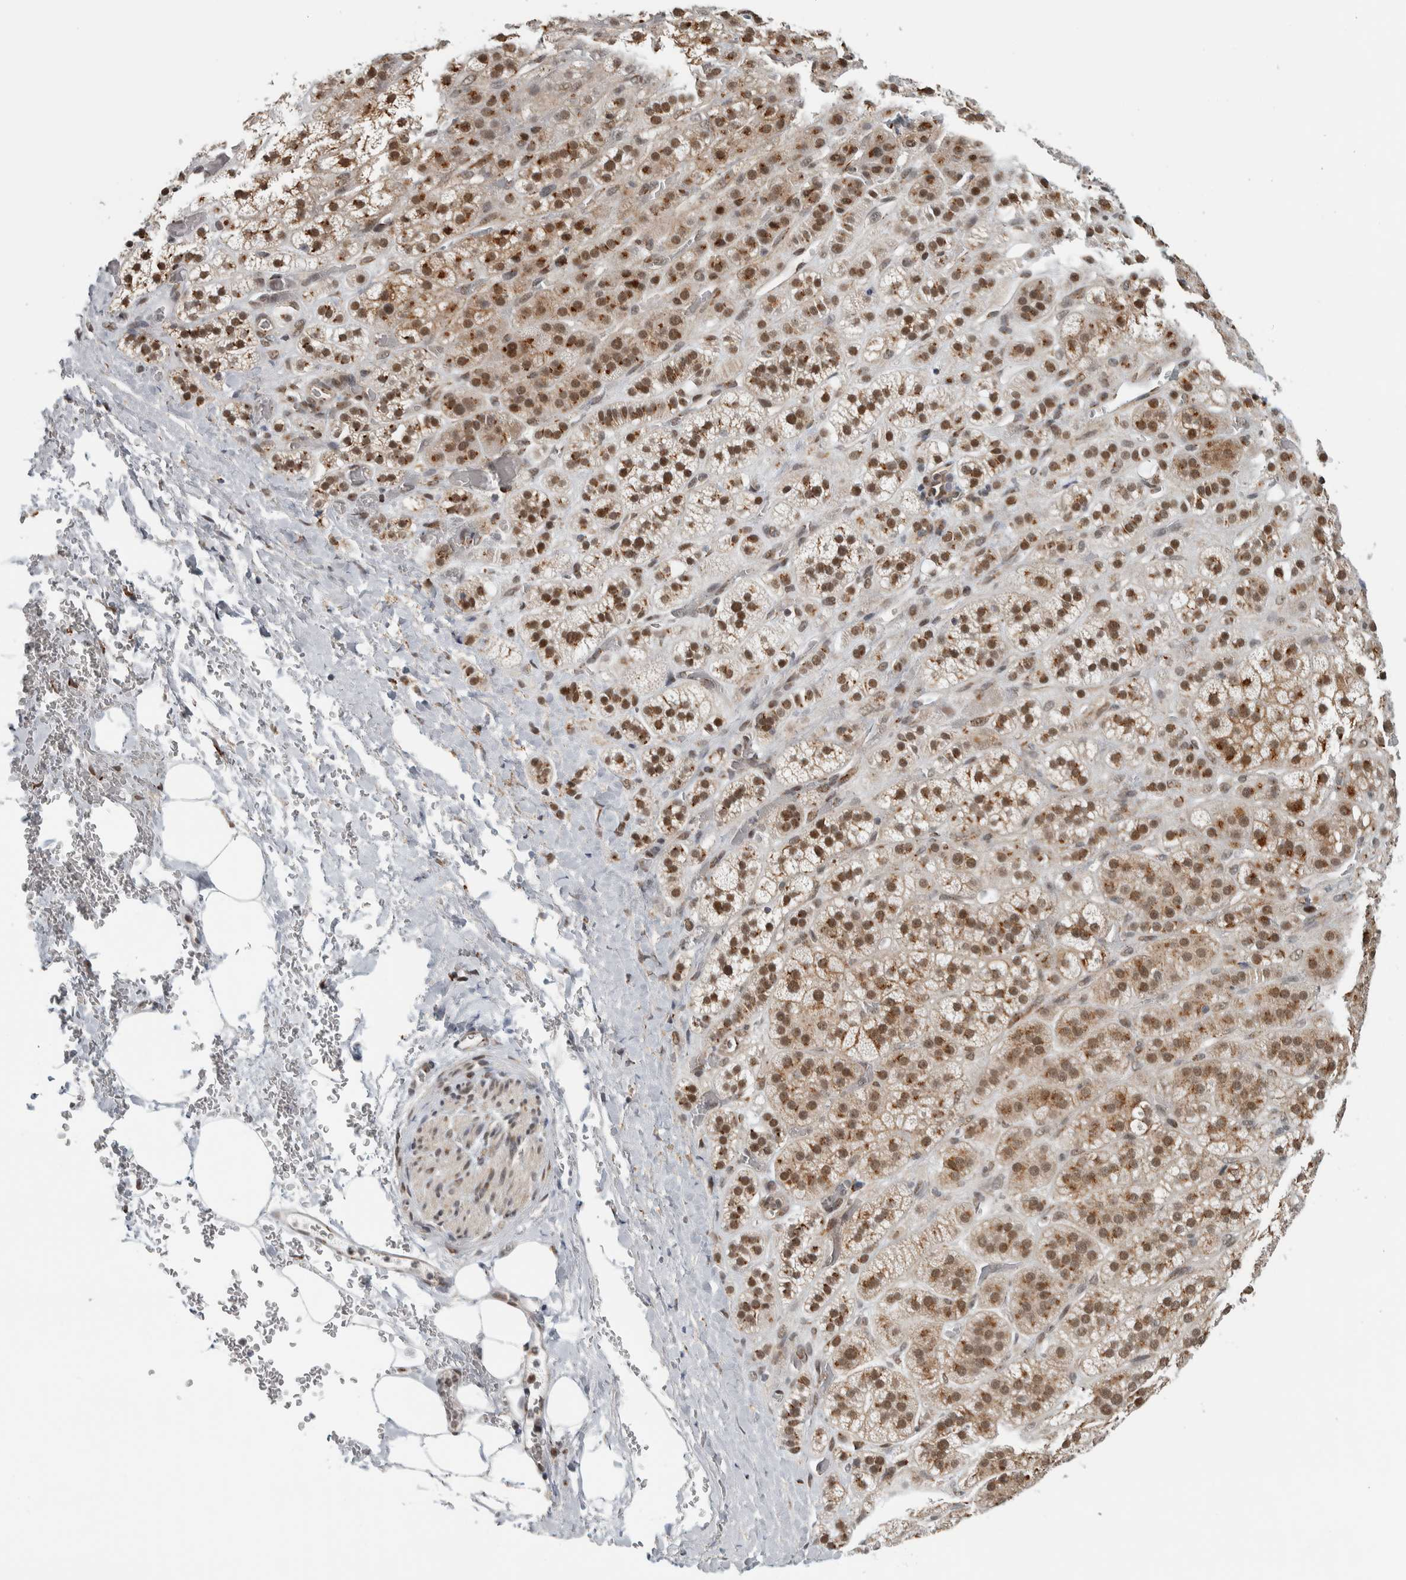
{"staining": {"intensity": "moderate", "quantity": ">75%", "location": "cytoplasmic/membranous,nuclear"}, "tissue": "adrenal gland", "cell_type": "Glandular cells", "image_type": "normal", "snomed": [{"axis": "morphology", "description": "Normal tissue, NOS"}, {"axis": "topography", "description": "Adrenal gland"}], "caption": "Immunohistochemistry (IHC) (DAB (3,3'-diaminobenzidine)) staining of unremarkable human adrenal gland shows moderate cytoplasmic/membranous,nuclear protein expression in approximately >75% of glandular cells.", "gene": "ZMYND8", "patient": {"sex": "male", "age": 56}}